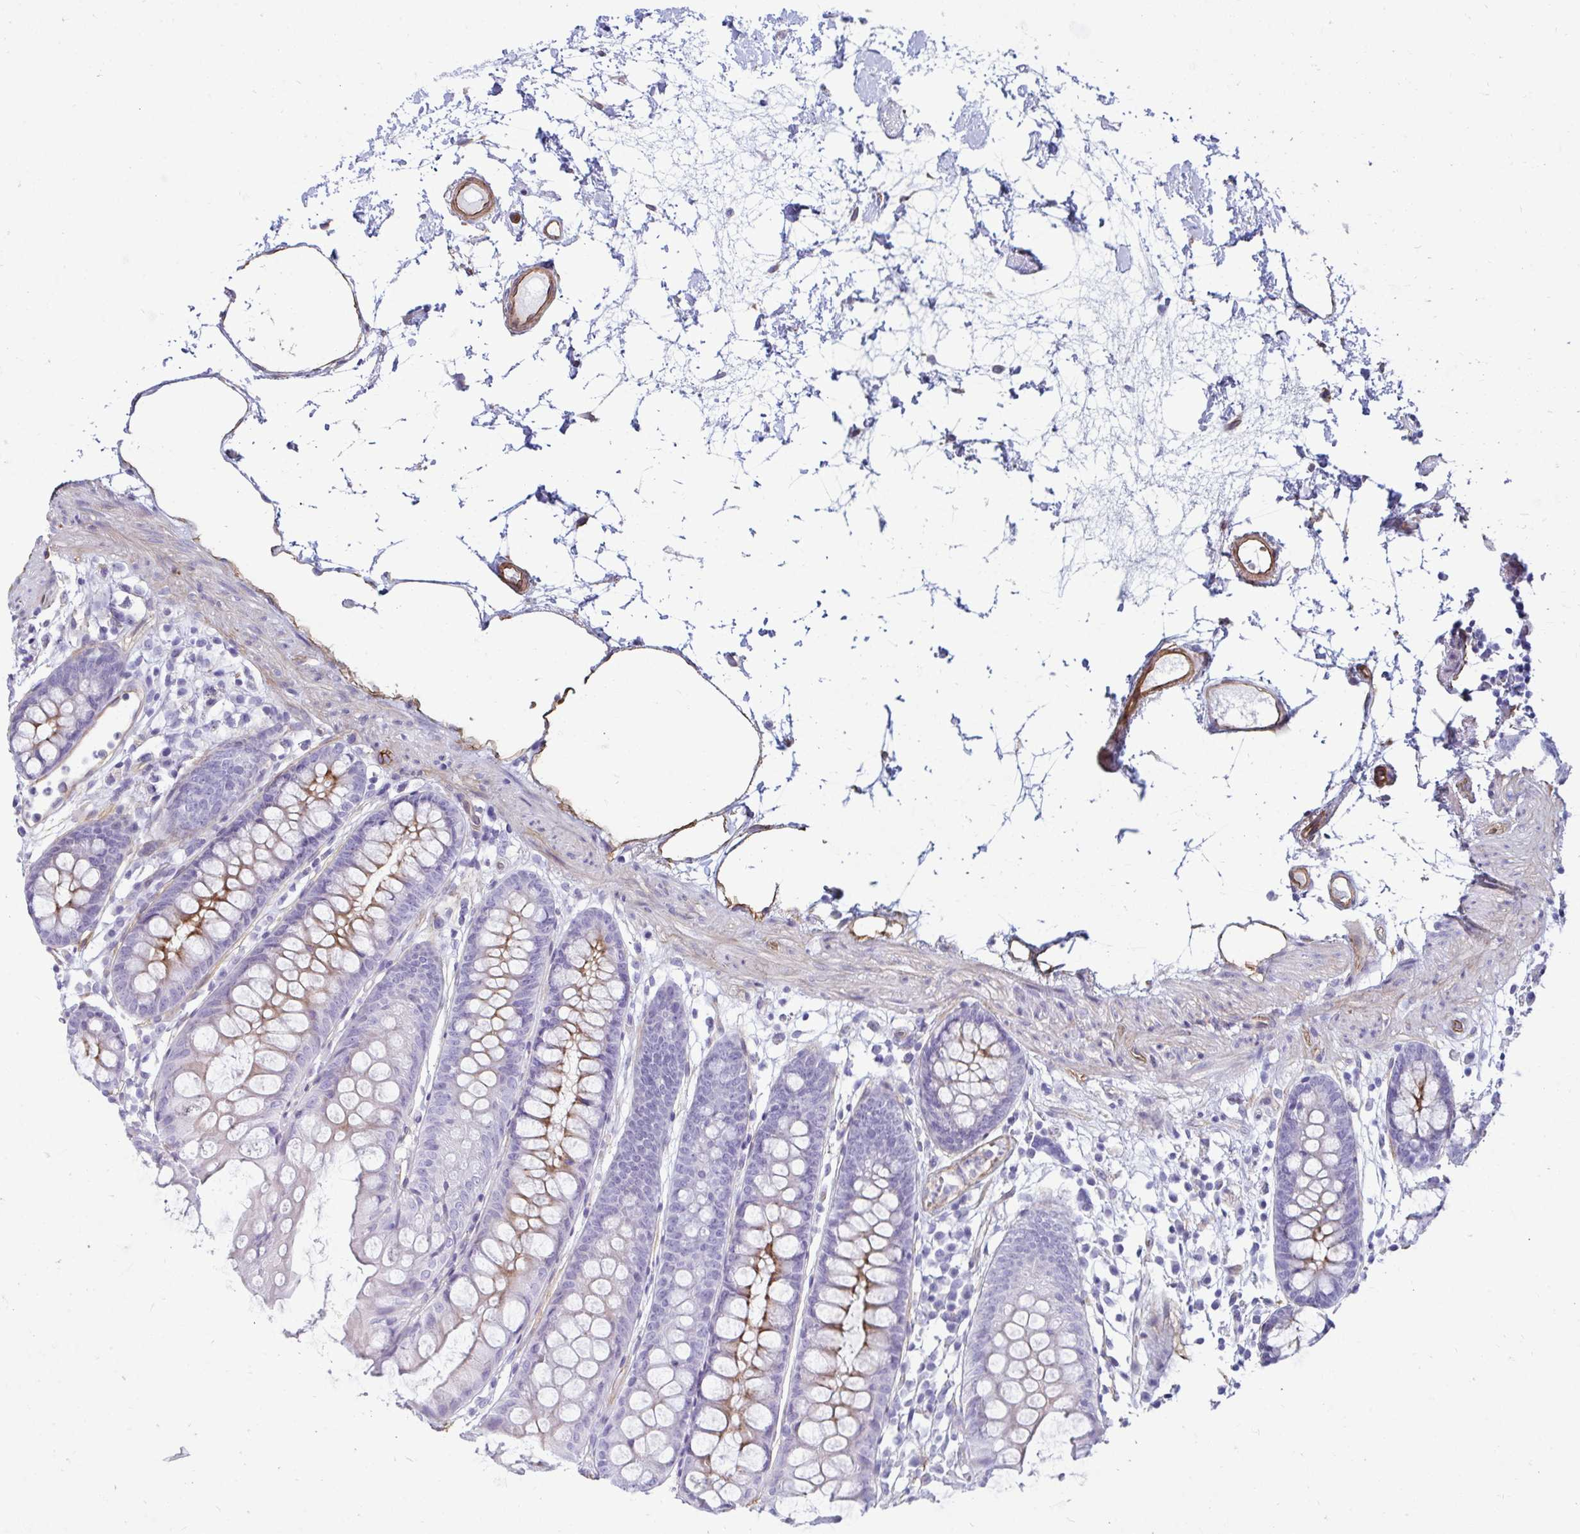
{"staining": {"intensity": "strong", "quantity": ">75%", "location": "cytoplasmic/membranous"}, "tissue": "colon", "cell_type": "Endothelial cells", "image_type": "normal", "snomed": [{"axis": "morphology", "description": "Normal tissue, NOS"}, {"axis": "topography", "description": "Colon"}], "caption": "Human colon stained for a protein (brown) demonstrates strong cytoplasmic/membranous positive positivity in approximately >75% of endothelial cells.", "gene": "UBL3", "patient": {"sex": "female", "age": 84}}